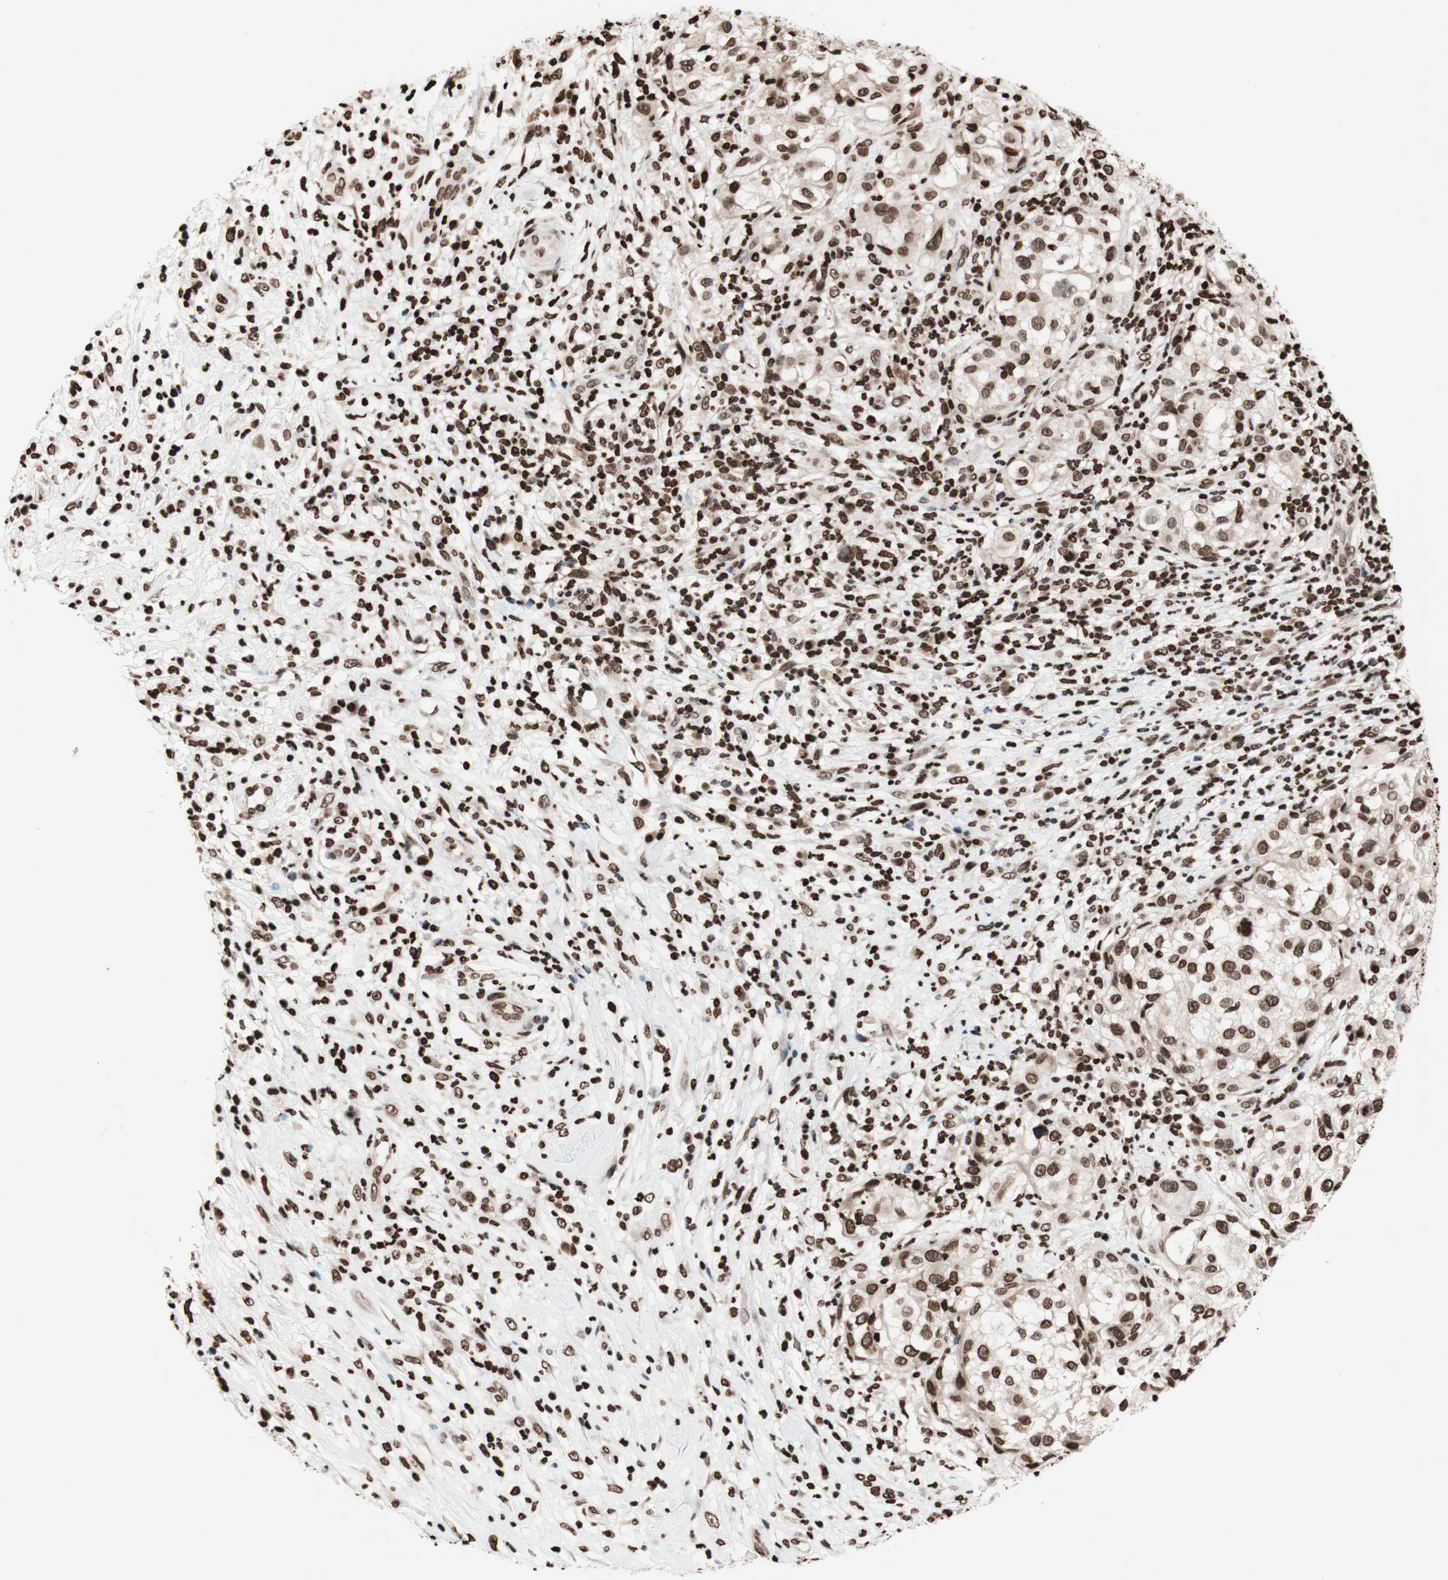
{"staining": {"intensity": "moderate", "quantity": ">75%", "location": "nuclear"}, "tissue": "melanoma", "cell_type": "Tumor cells", "image_type": "cancer", "snomed": [{"axis": "morphology", "description": "Necrosis, NOS"}, {"axis": "morphology", "description": "Malignant melanoma, NOS"}, {"axis": "topography", "description": "Skin"}], "caption": "Malignant melanoma tissue demonstrates moderate nuclear expression in approximately >75% of tumor cells Ihc stains the protein in brown and the nuclei are stained blue.", "gene": "NCOA3", "patient": {"sex": "female", "age": 87}}